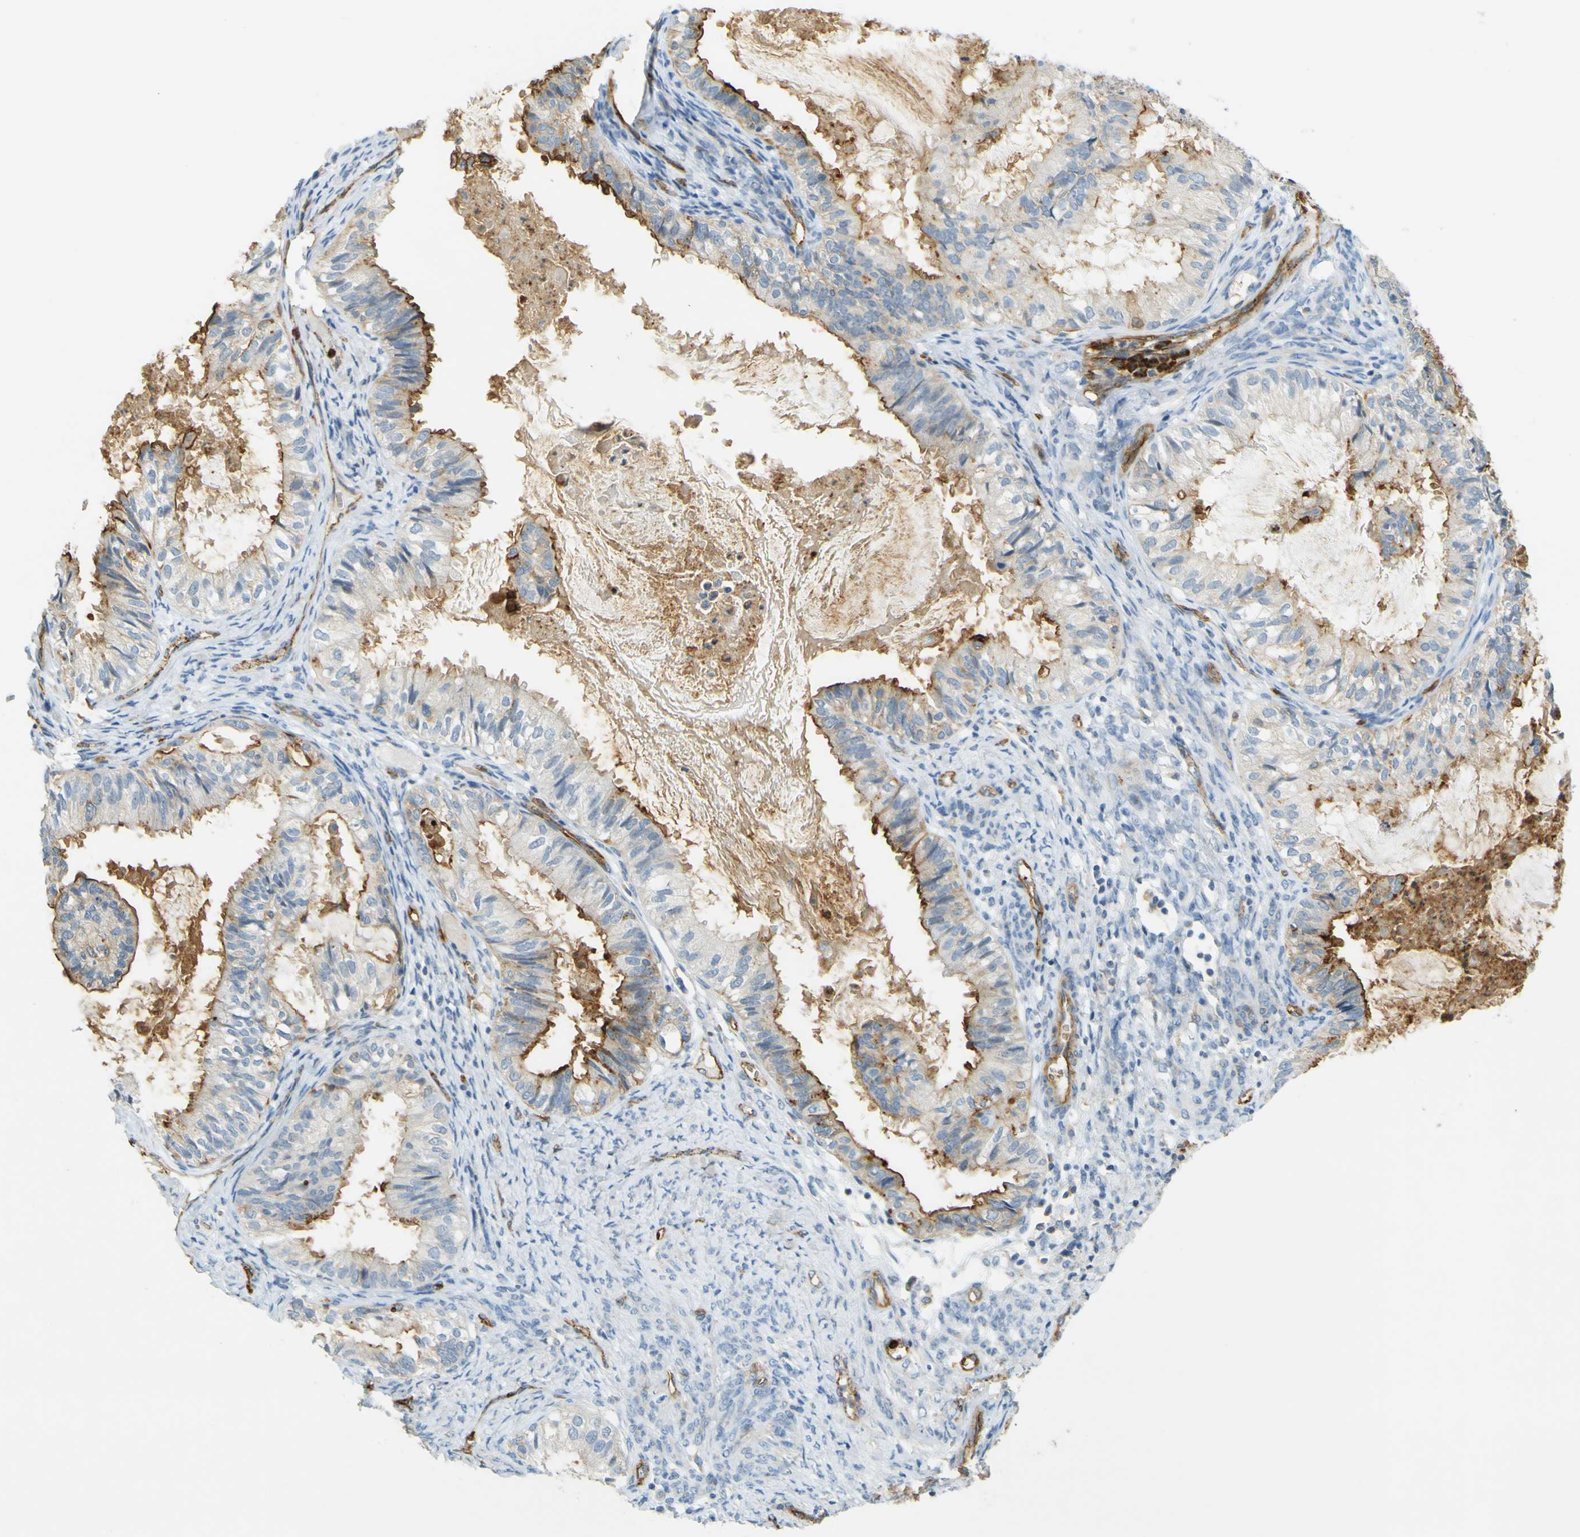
{"staining": {"intensity": "moderate", "quantity": "25%-75%", "location": "cytoplasmic/membranous"}, "tissue": "cervical cancer", "cell_type": "Tumor cells", "image_type": "cancer", "snomed": [{"axis": "morphology", "description": "Normal tissue, NOS"}, {"axis": "morphology", "description": "Adenocarcinoma, NOS"}, {"axis": "topography", "description": "Cervix"}, {"axis": "topography", "description": "Endometrium"}], "caption": "Moderate cytoplasmic/membranous protein positivity is appreciated in about 25%-75% of tumor cells in cervical cancer (adenocarcinoma).", "gene": "PLXDC1", "patient": {"sex": "female", "age": 86}}